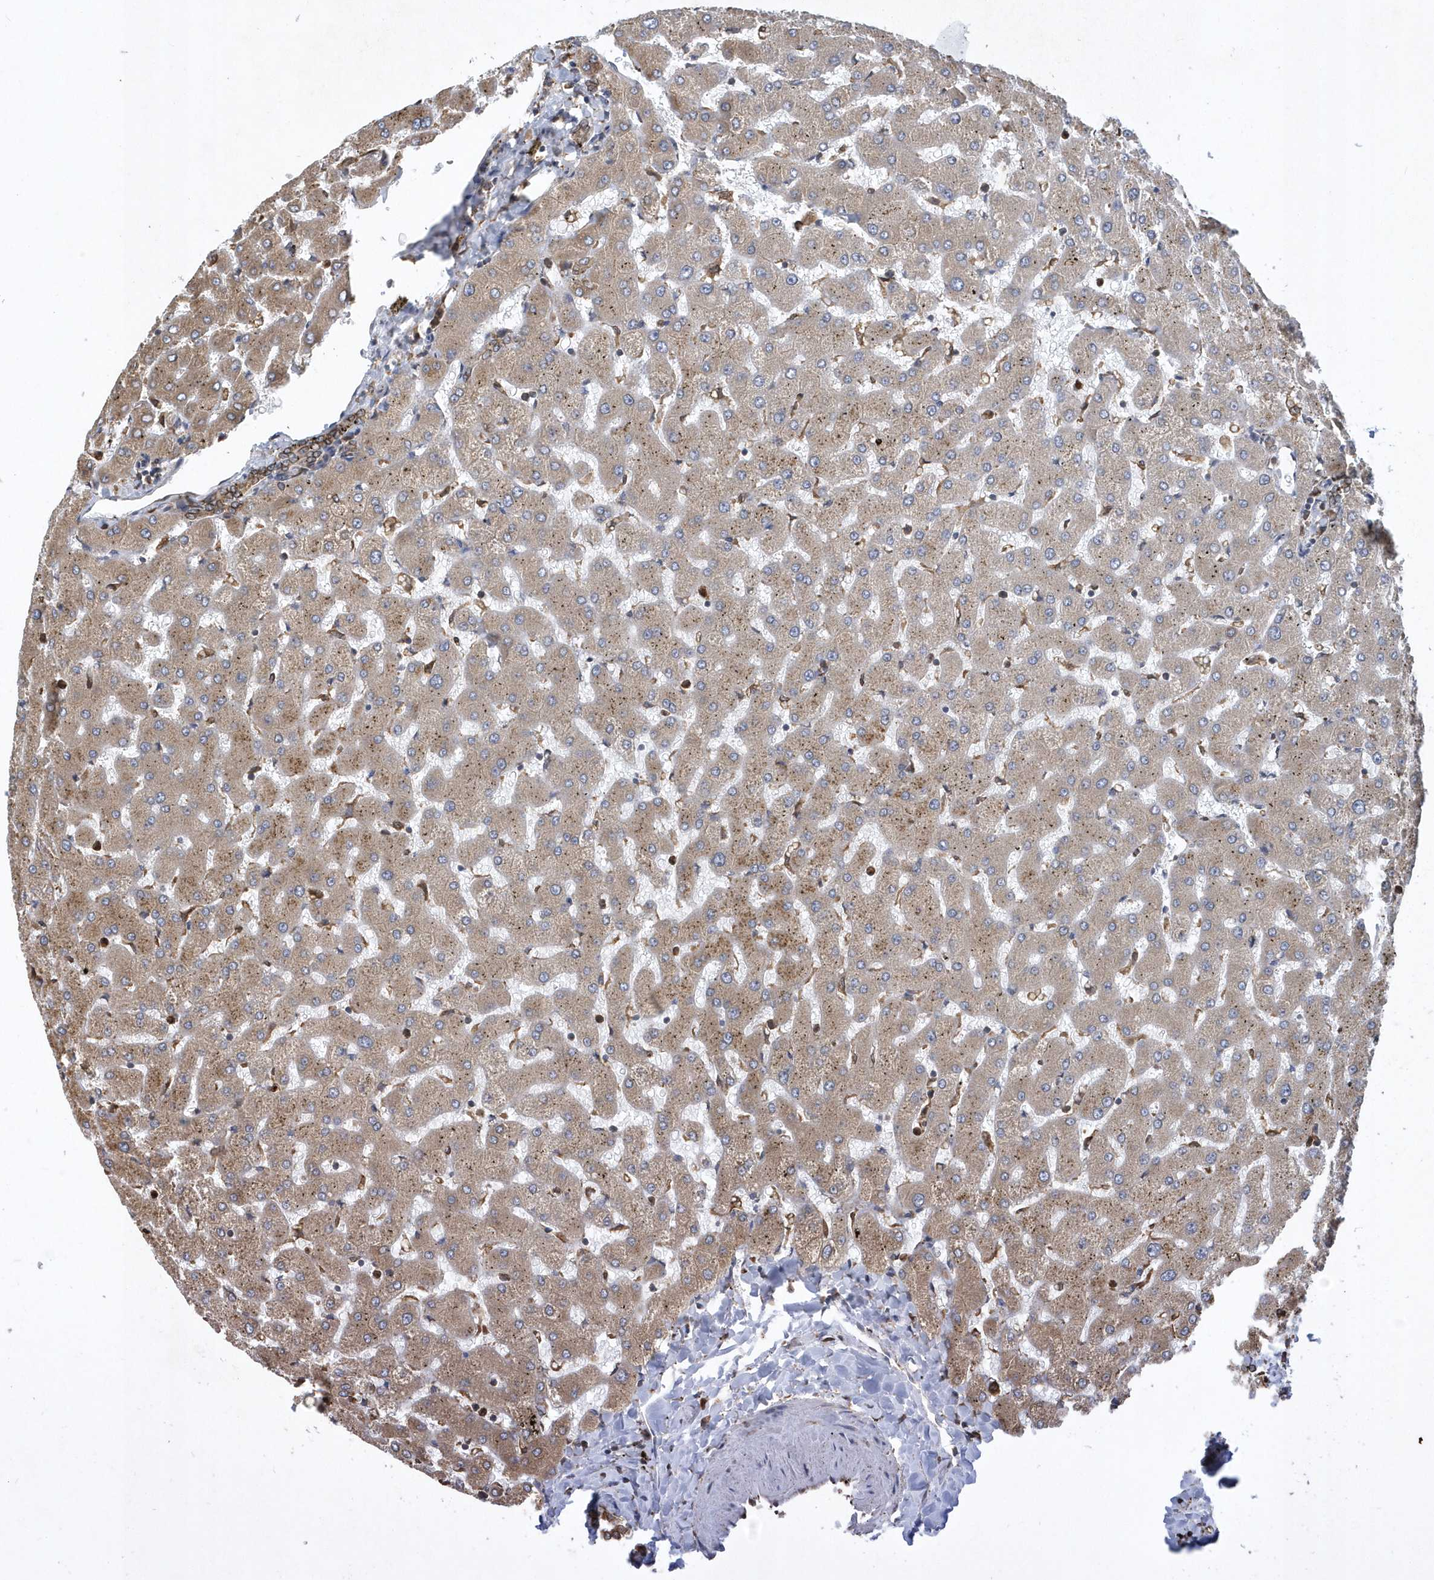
{"staining": {"intensity": "moderate", "quantity": ">75%", "location": "cytoplasmic/membranous"}, "tissue": "liver", "cell_type": "Cholangiocytes", "image_type": "normal", "snomed": [{"axis": "morphology", "description": "Normal tissue, NOS"}, {"axis": "topography", "description": "Liver"}], "caption": "An image showing moderate cytoplasmic/membranous expression in about >75% of cholangiocytes in unremarkable liver, as visualized by brown immunohistochemical staining.", "gene": "VAMP7", "patient": {"sex": "female", "age": 63}}